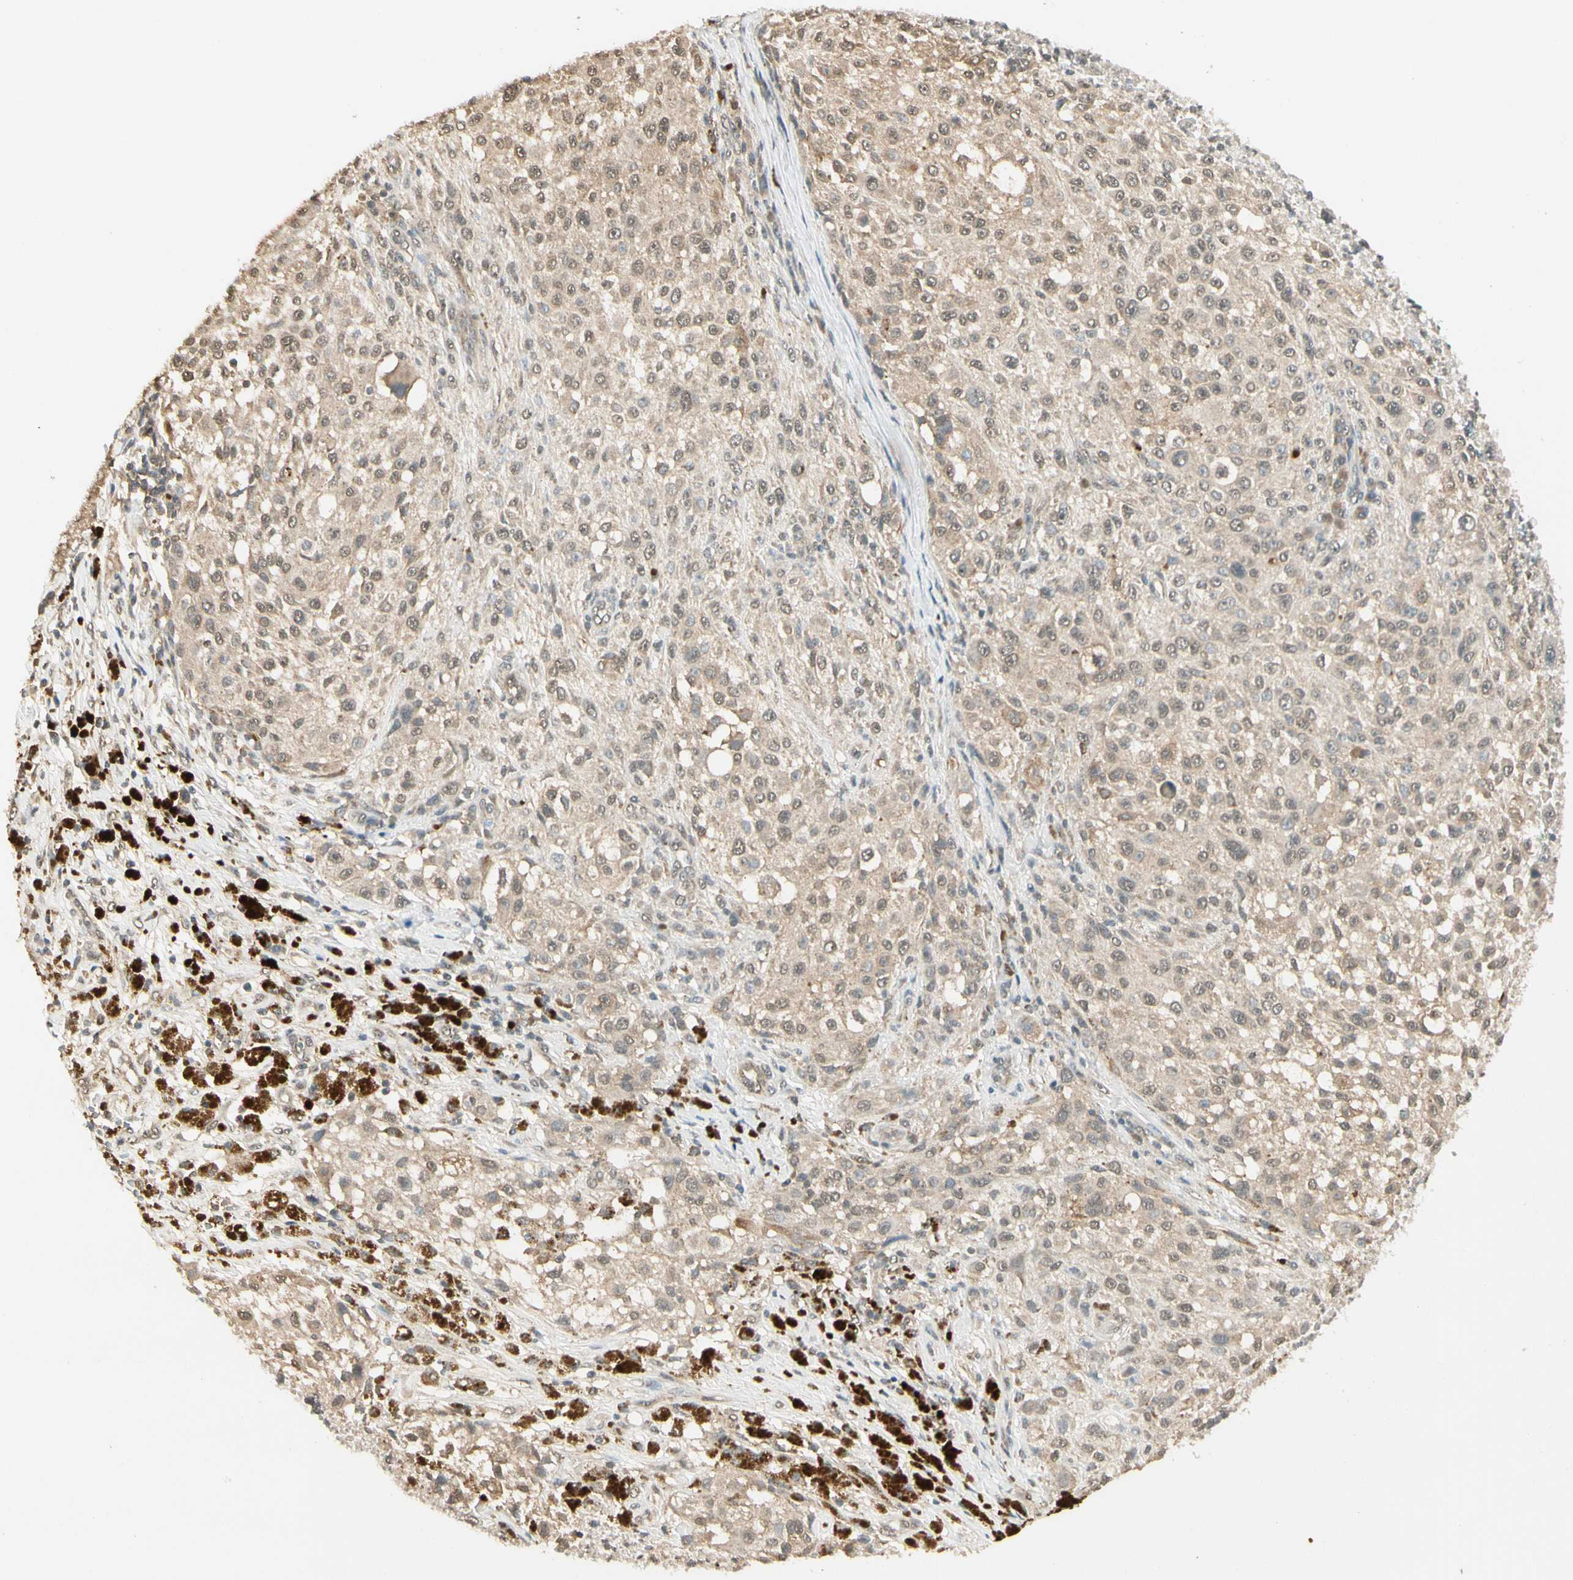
{"staining": {"intensity": "weak", "quantity": ">75%", "location": "cytoplasmic/membranous"}, "tissue": "melanoma", "cell_type": "Tumor cells", "image_type": "cancer", "snomed": [{"axis": "morphology", "description": "Necrosis, NOS"}, {"axis": "morphology", "description": "Malignant melanoma, NOS"}, {"axis": "topography", "description": "Skin"}], "caption": "This micrograph exhibits malignant melanoma stained with immunohistochemistry to label a protein in brown. The cytoplasmic/membranous of tumor cells show weak positivity for the protein. Nuclei are counter-stained blue.", "gene": "SGCA", "patient": {"sex": "female", "age": 87}}